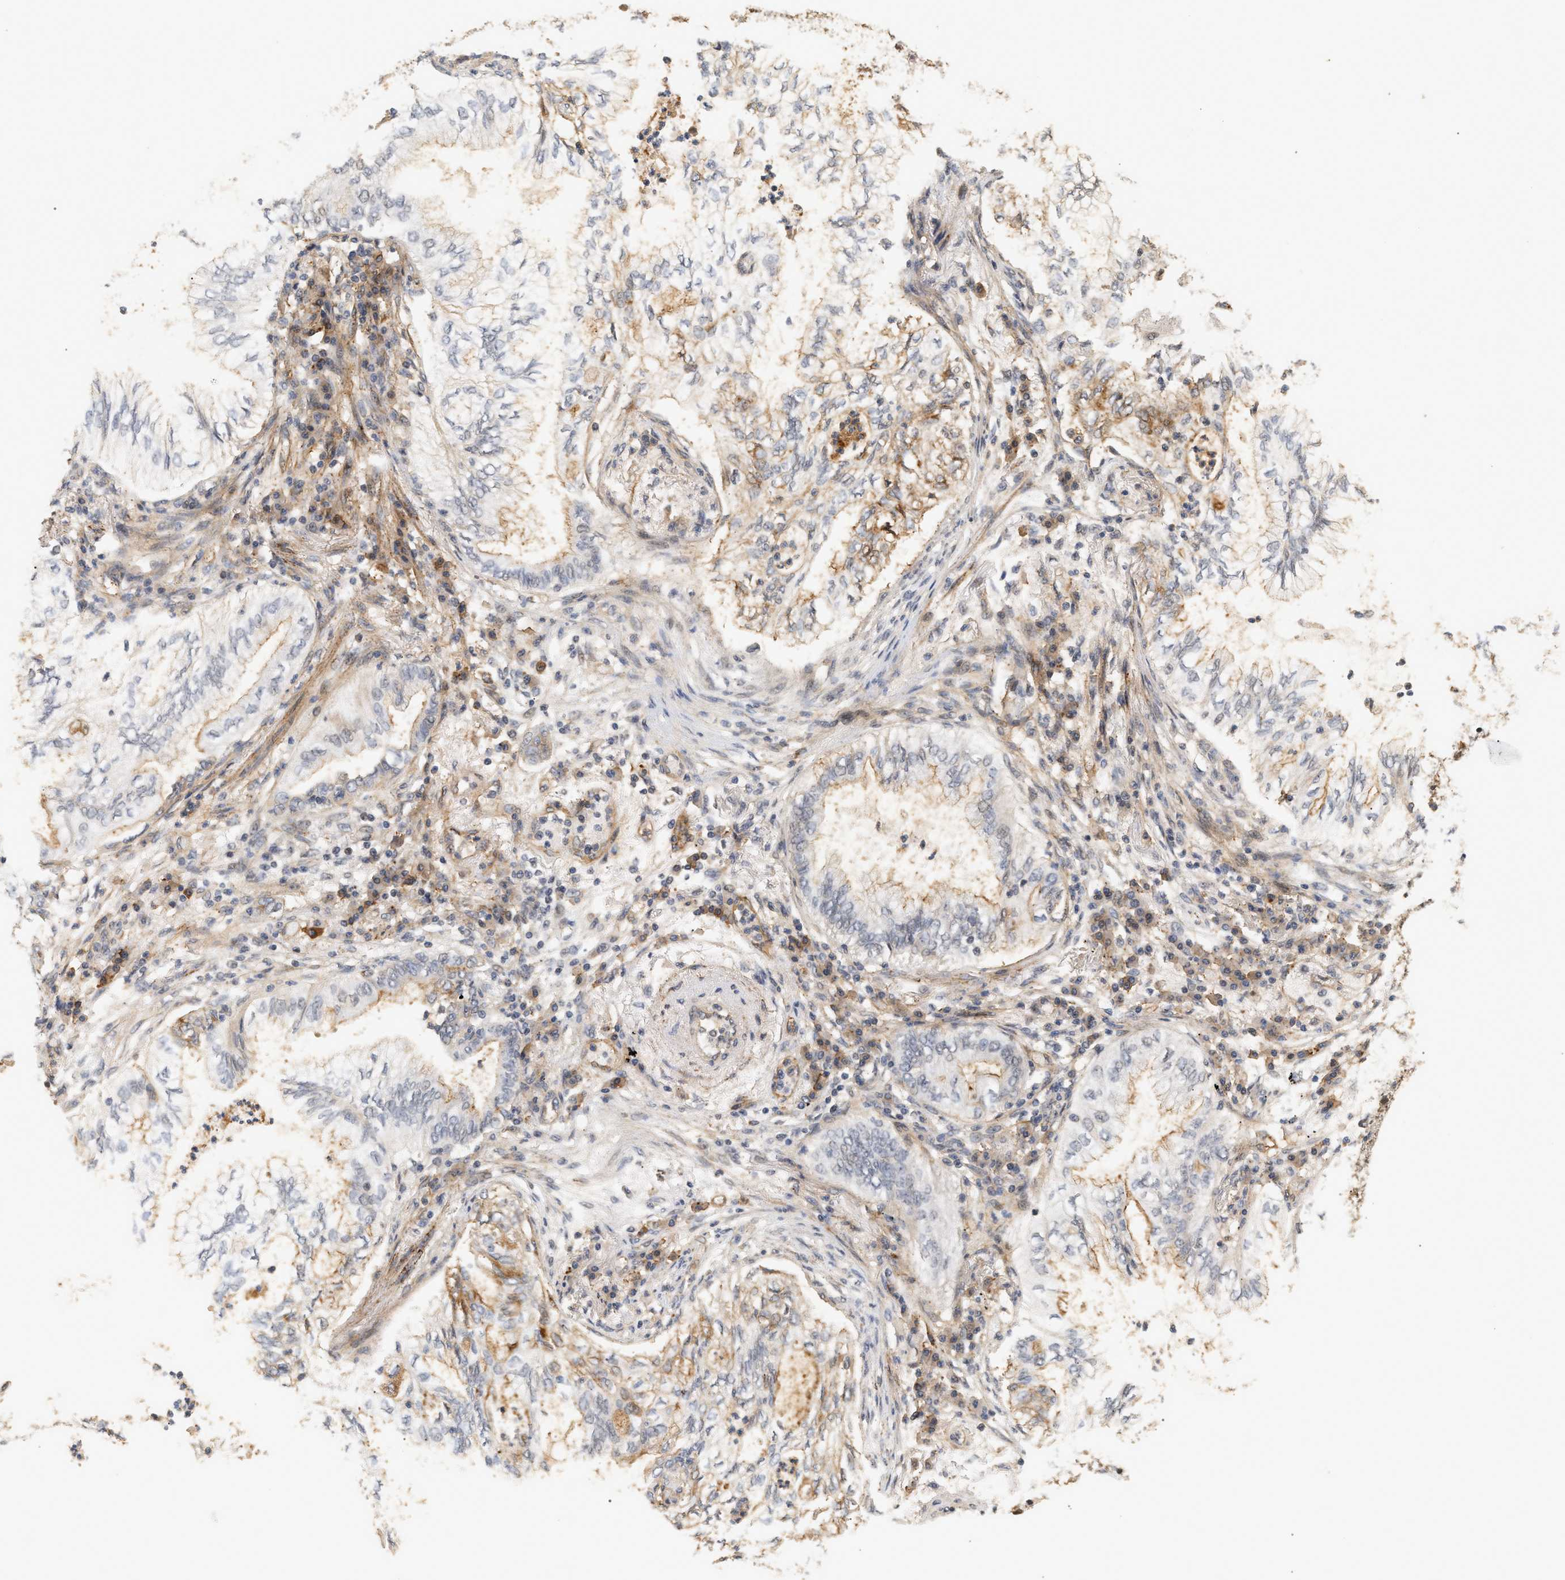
{"staining": {"intensity": "weak", "quantity": "<25%", "location": "cytoplasmic/membranous"}, "tissue": "lung cancer", "cell_type": "Tumor cells", "image_type": "cancer", "snomed": [{"axis": "morphology", "description": "Normal tissue, NOS"}, {"axis": "morphology", "description": "Adenocarcinoma, NOS"}, {"axis": "topography", "description": "Bronchus"}, {"axis": "topography", "description": "Lung"}], "caption": "High magnification brightfield microscopy of lung adenocarcinoma stained with DAB (3,3'-diaminobenzidine) (brown) and counterstained with hematoxylin (blue): tumor cells show no significant positivity.", "gene": "PLXND1", "patient": {"sex": "female", "age": 70}}